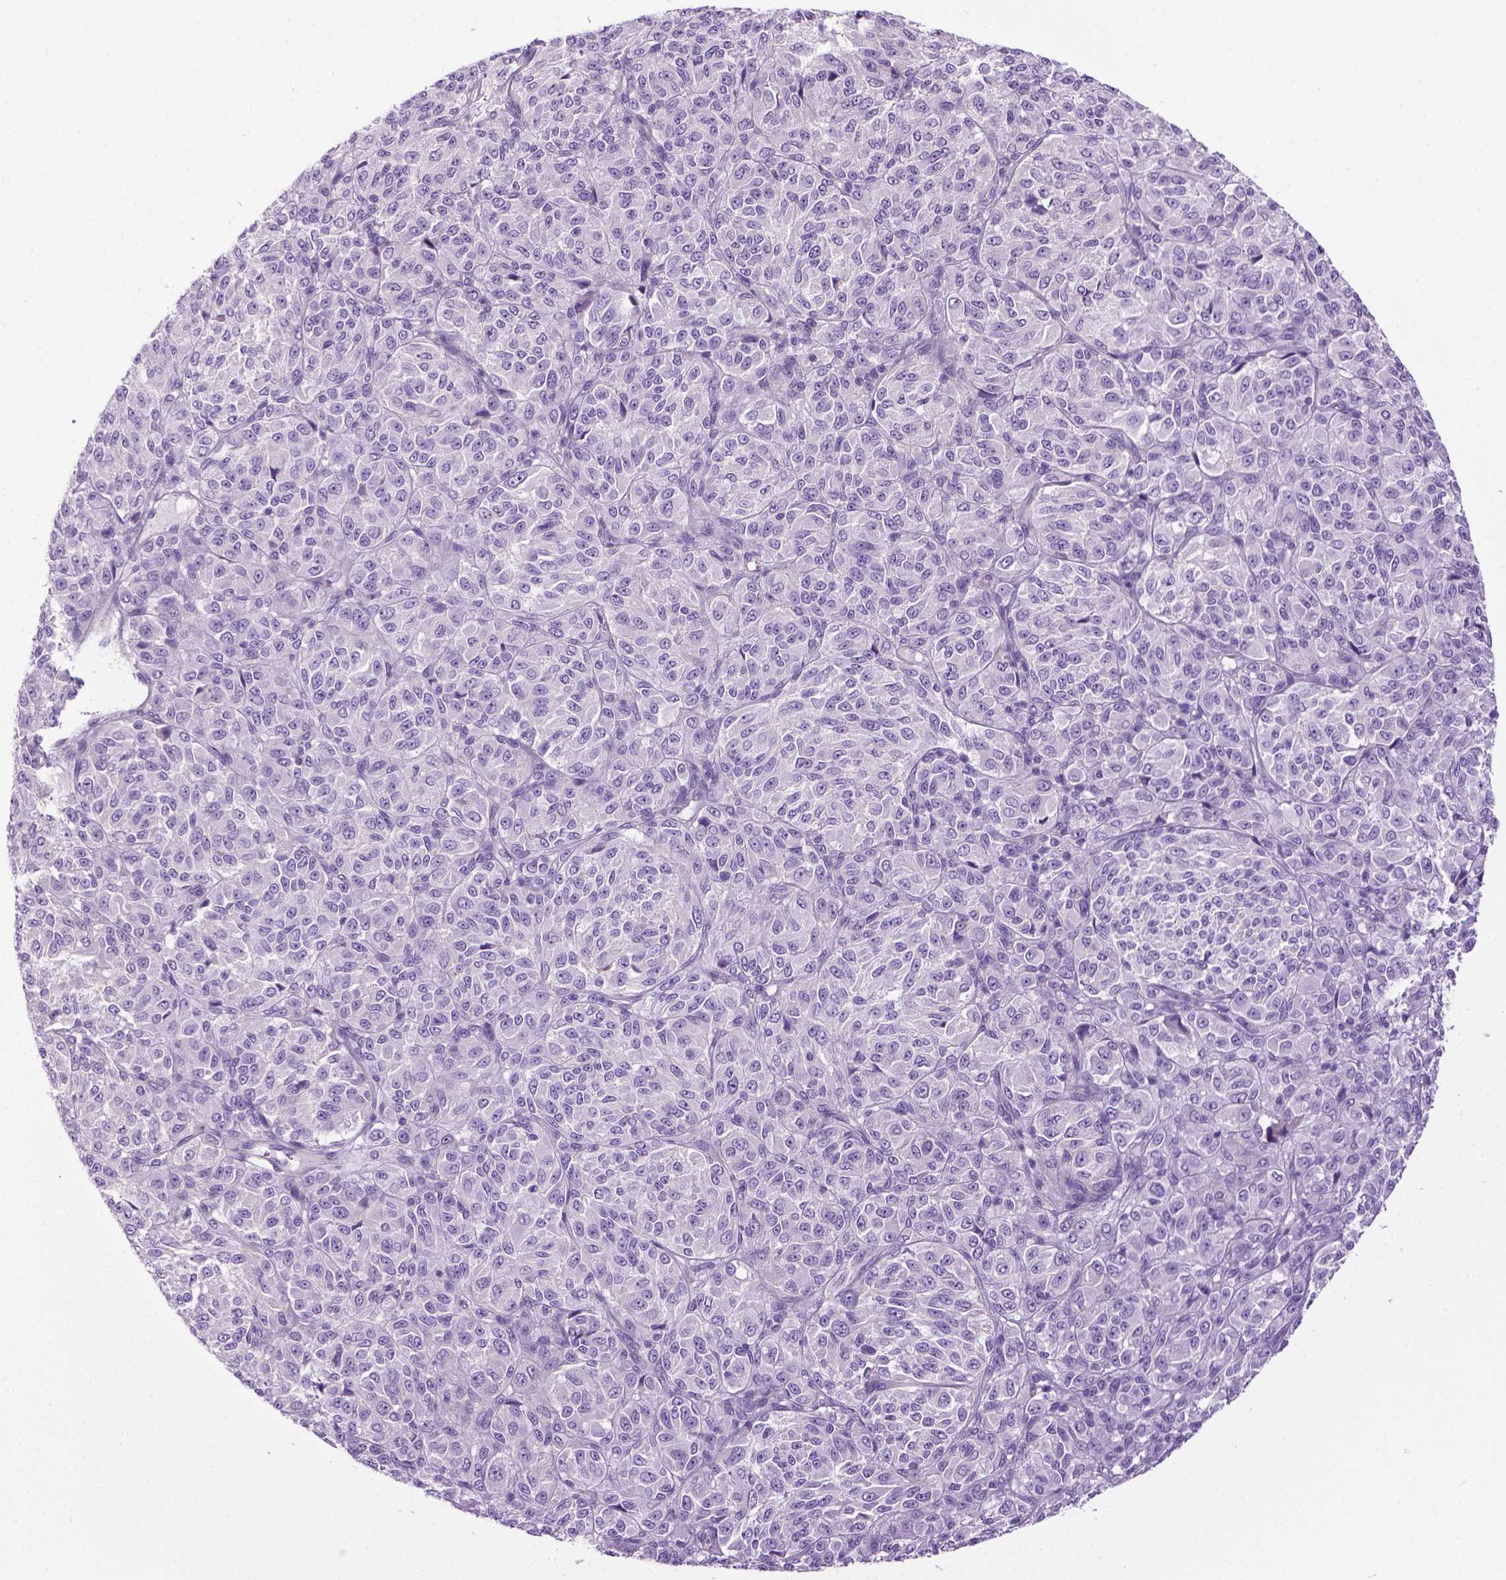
{"staining": {"intensity": "negative", "quantity": "none", "location": "none"}, "tissue": "melanoma", "cell_type": "Tumor cells", "image_type": "cancer", "snomed": [{"axis": "morphology", "description": "Malignant melanoma, Metastatic site"}, {"axis": "topography", "description": "Brain"}], "caption": "Malignant melanoma (metastatic site) was stained to show a protein in brown. There is no significant staining in tumor cells.", "gene": "SPECC1L", "patient": {"sex": "female", "age": 56}}